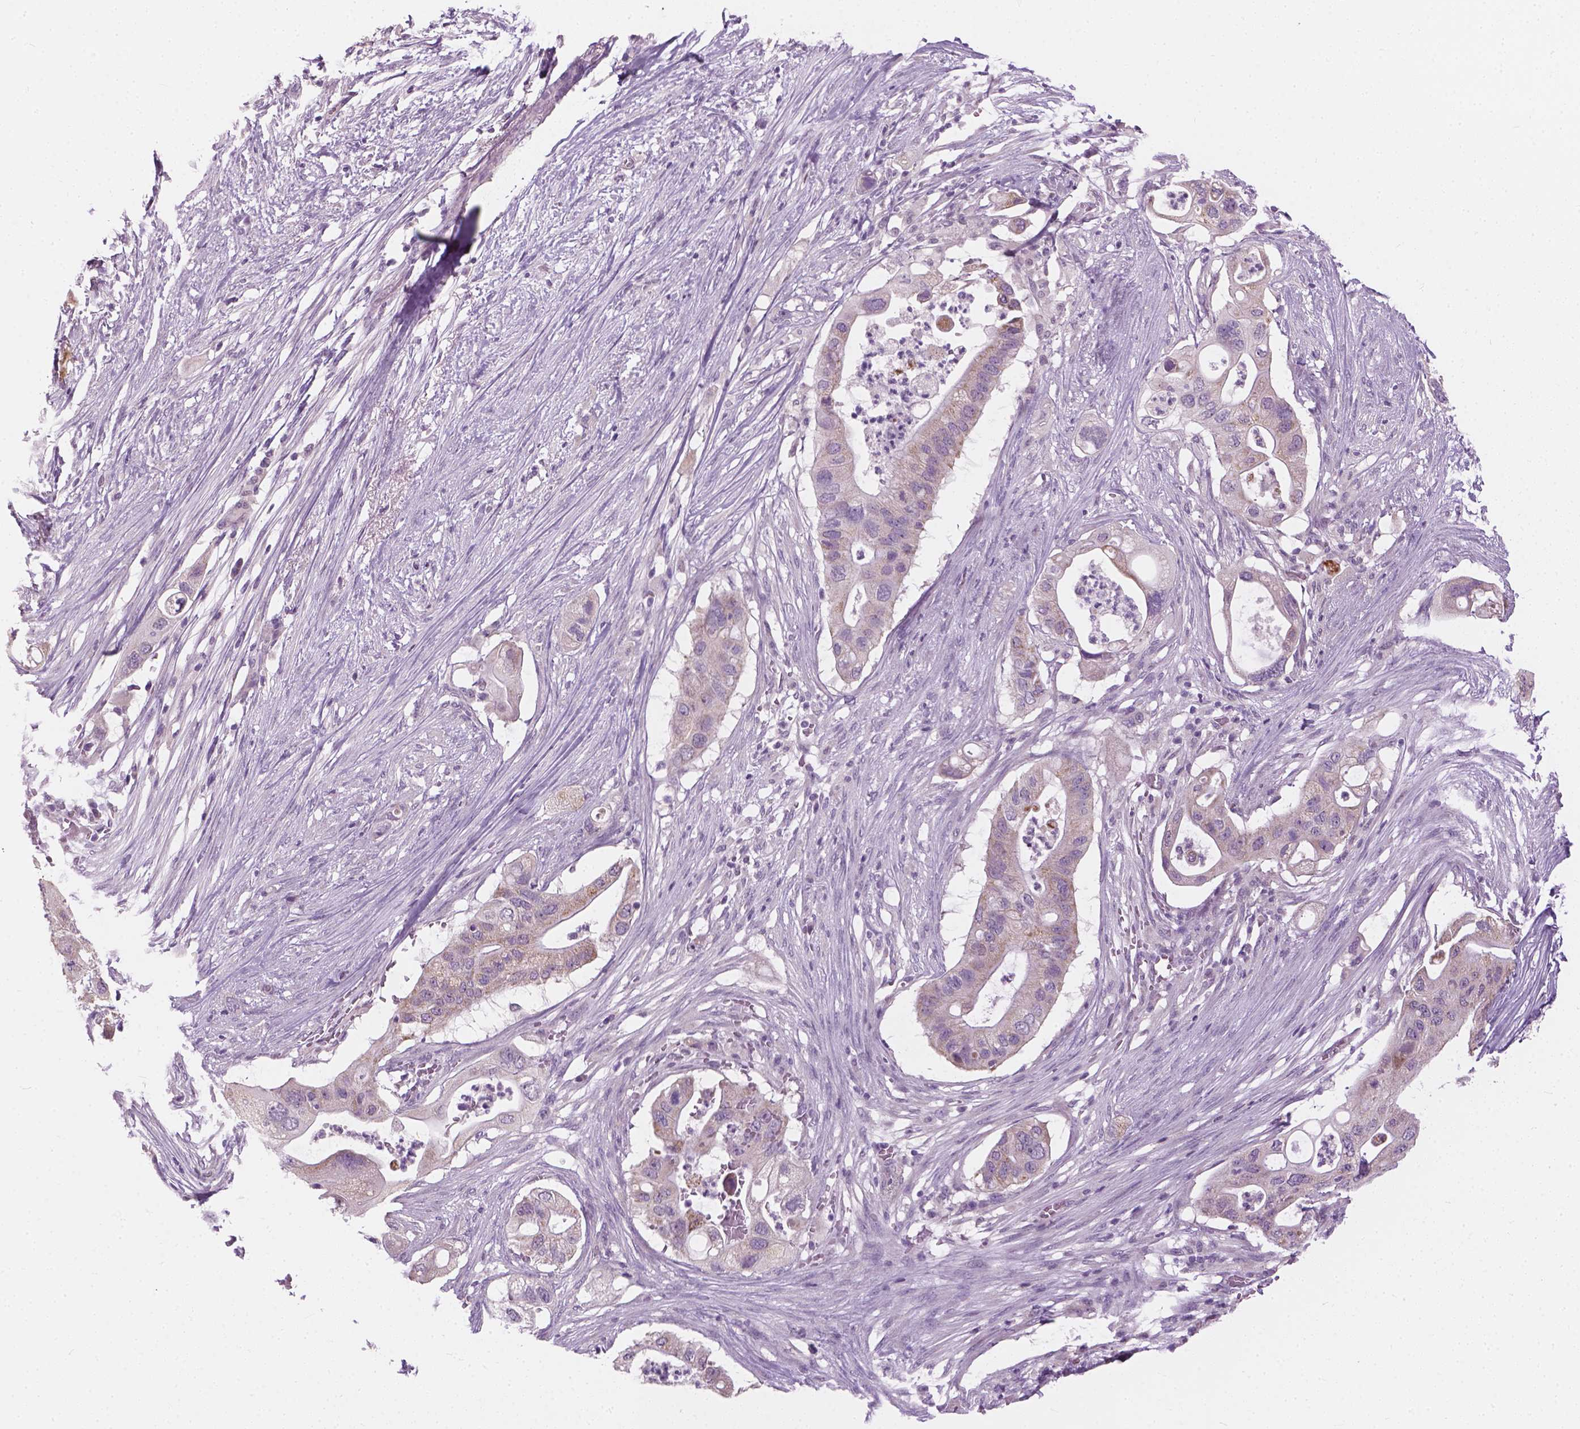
{"staining": {"intensity": "negative", "quantity": "none", "location": "none"}, "tissue": "pancreatic cancer", "cell_type": "Tumor cells", "image_type": "cancer", "snomed": [{"axis": "morphology", "description": "Adenocarcinoma, NOS"}, {"axis": "topography", "description": "Pancreas"}], "caption": "DAB (3,3'-diaminobenzidine) immunohistochemical staining of pancreatic cancer displays no significant positivity in tumor cells.", "gene": "CFAP126", "patient": {"sex": "female", "age": 72}}